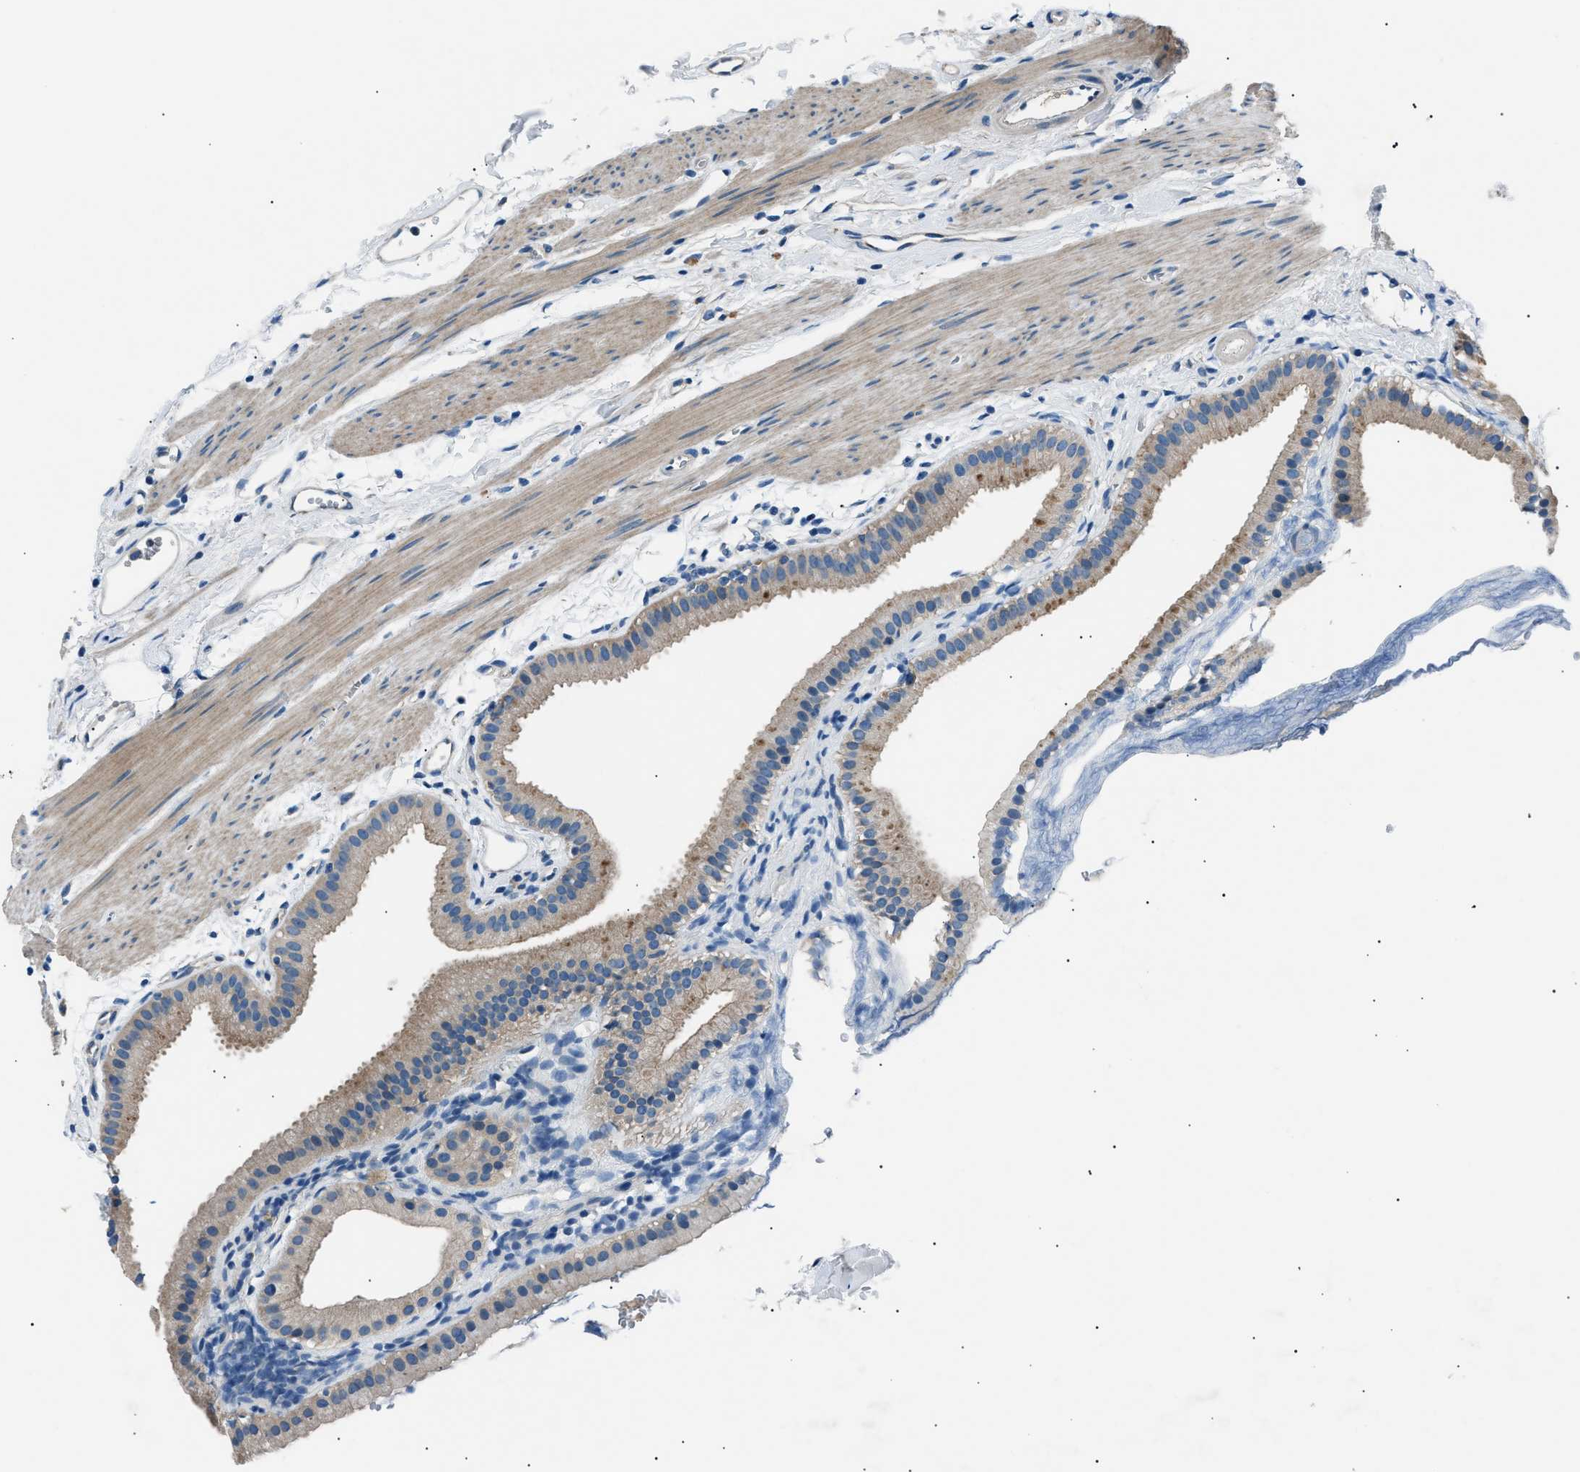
{"staining": {"intensity": "moderate", "quantity": "25%-75%", "location": "cytoplasmic/membranous"}, "tissue": "gallbladder", "cell_type": "Glandular cells", "image_type": "normal", "snomed": [{"axis": "morphology", "description": "Normal tissue, NOS"}, {"axis": "topography", "description": "Gallbladder"}], "caption": "High-power microscopy captured an immunohistochemistry histopathology image of normal gallbladder, revealing moderate cytoplasmic/membranous staining in about 25%-75% of glandular cells. Nuclei are stained in blue.", "gene": "LRRC37B", "patient": {"sex": "female", "age": 64}}